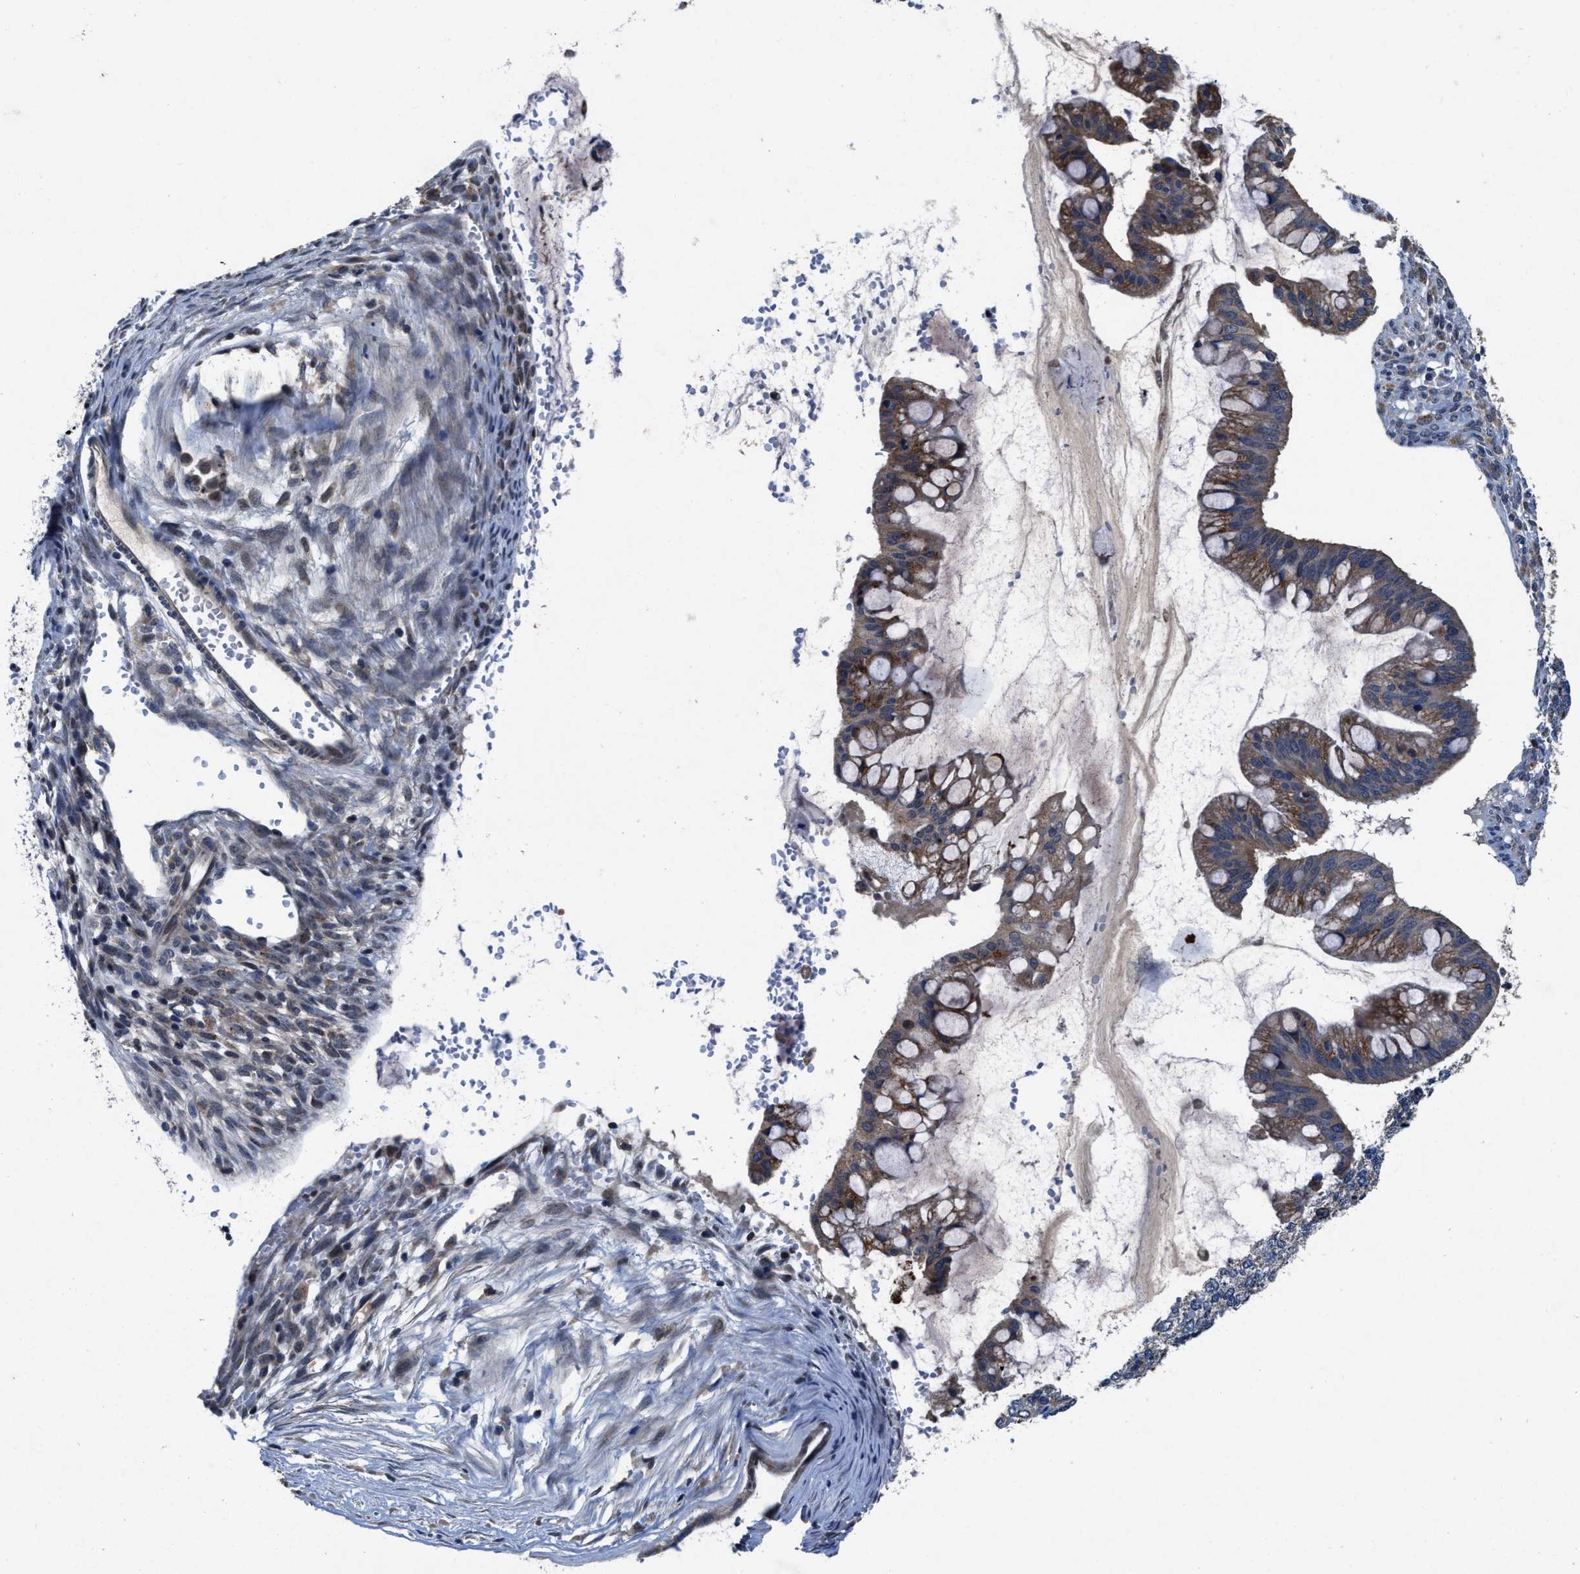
{"staining": {"intensity": "moderate", "quantity": ">75%", "location": "cytoplasmic/membranous"}, "tissue": "ovarian cancer", "cell_type": "Tumor cells", "image_type": "cancer", "snomed": [{"axis": "morphology", "description": "Cystadenocarcinoma, mucinous, NOS"}, {"axis": "topography", "description": "Ovary"}], "caption": "The photomicrograph reveals a brown stain indicating the presence of a protein in the cytoplasmic/membranous of tumor cells in ovarian mucinous cystadenocarcinoma.", "gene": "TMEM53", "patient": {"sex": "female", "age": 73}}